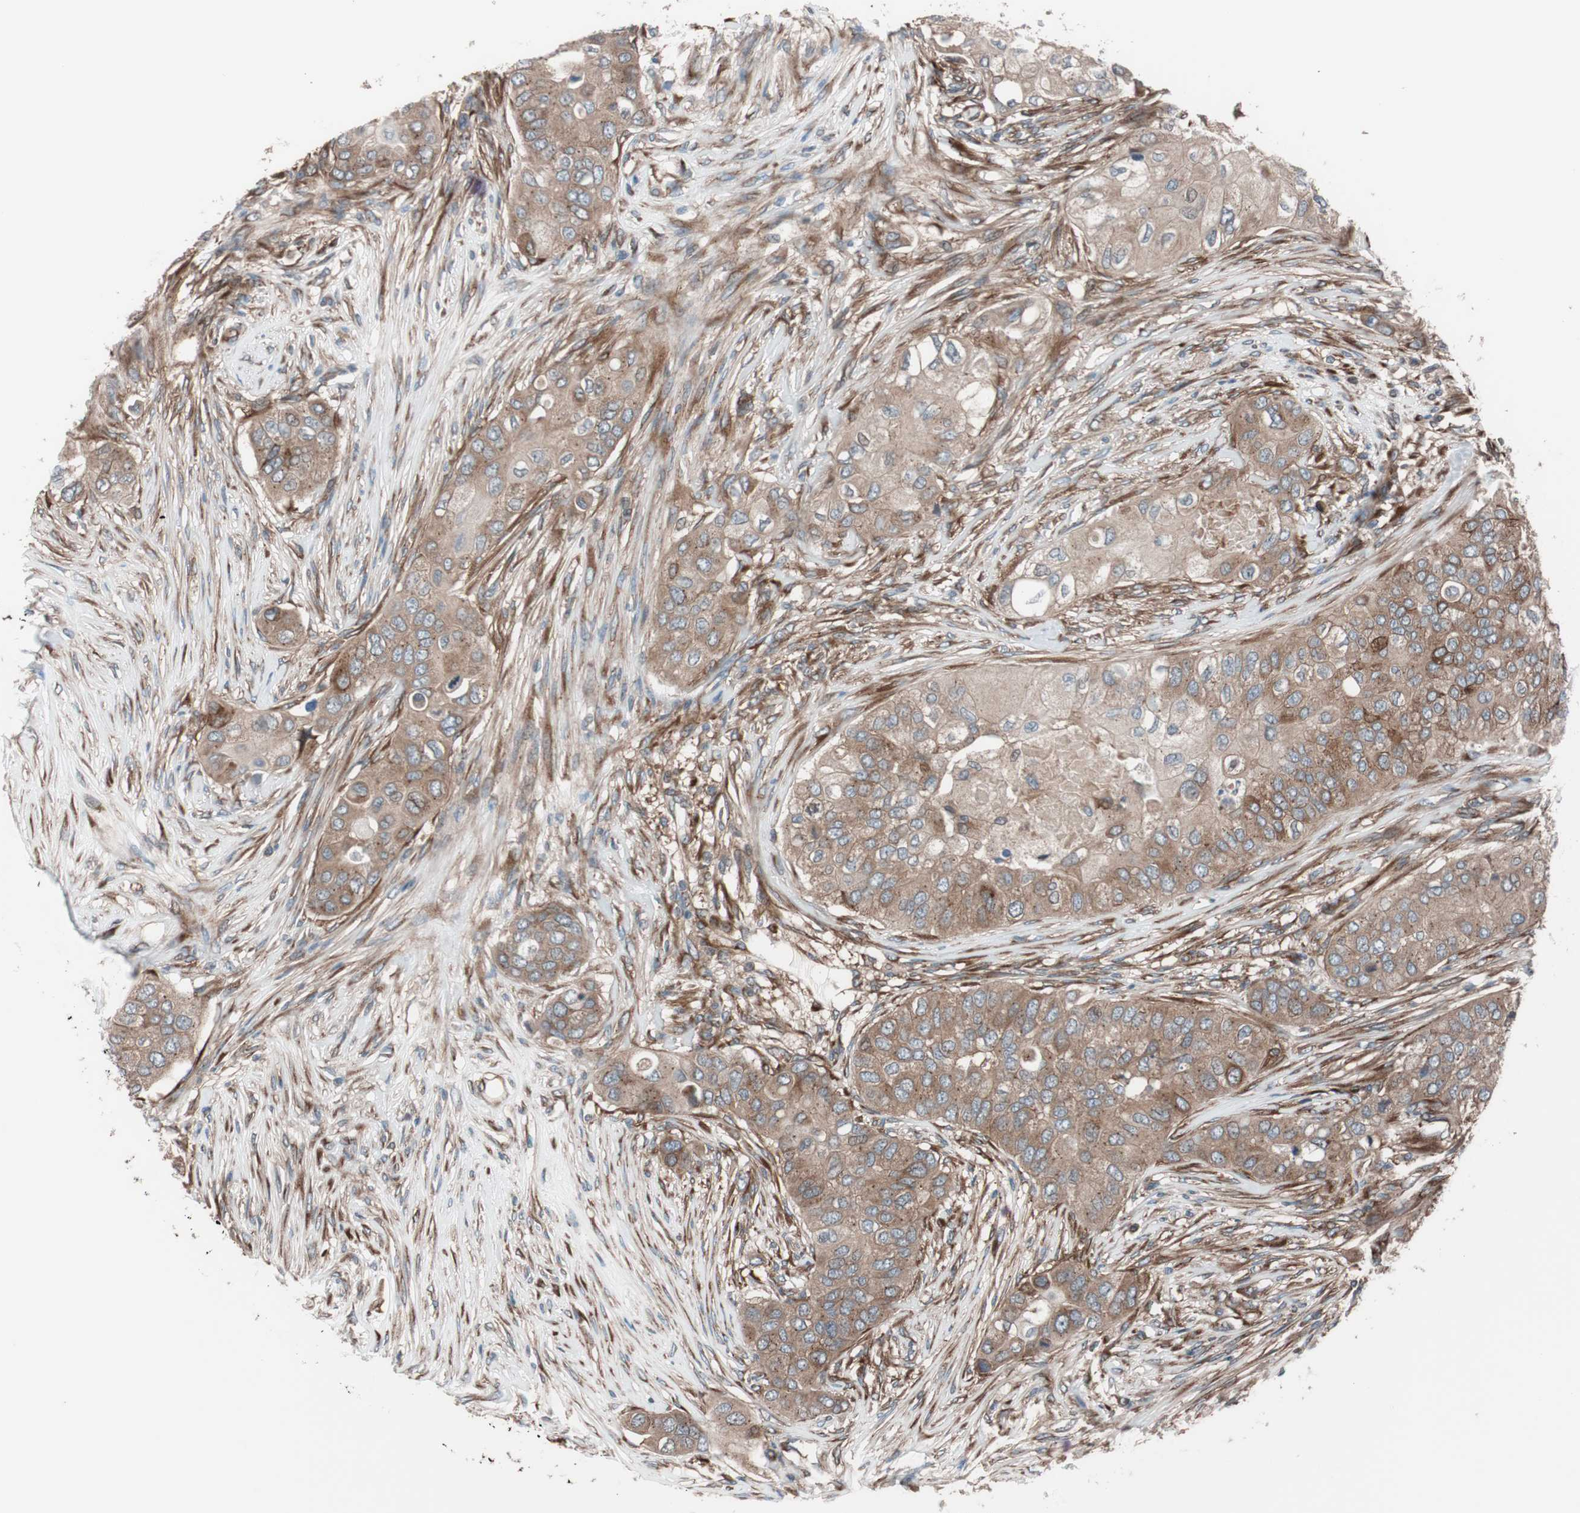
{"staining": {"intensity": "moderate", "quantity": ">75%", "location": "cytoplasmic/membranous"}, "tissue": "breast cancer", "cell_type": "Tumor cells", "image_type": "cancer", "snomed": [{"axis": "morphology", "description": "Normal tissue, NOS"}, {"axis": "morphology", "description": "Duct carcinoma"}, {"axis": "topography", "description": "Breast"}], "caption": "Immunohistochemistry histopathology image of neoplastic tissue: human breast cancer (intraductal carcinoma) stained using immunohistochemistry reveals medium levels of moderate protein expression localized specifically in the cytoplasmic/membranous of tumor cells, appearing as a cytoplasmic/membranous brown color.", "gene": "SEC31A", "patient": {"sex": "female", "age": 49}}